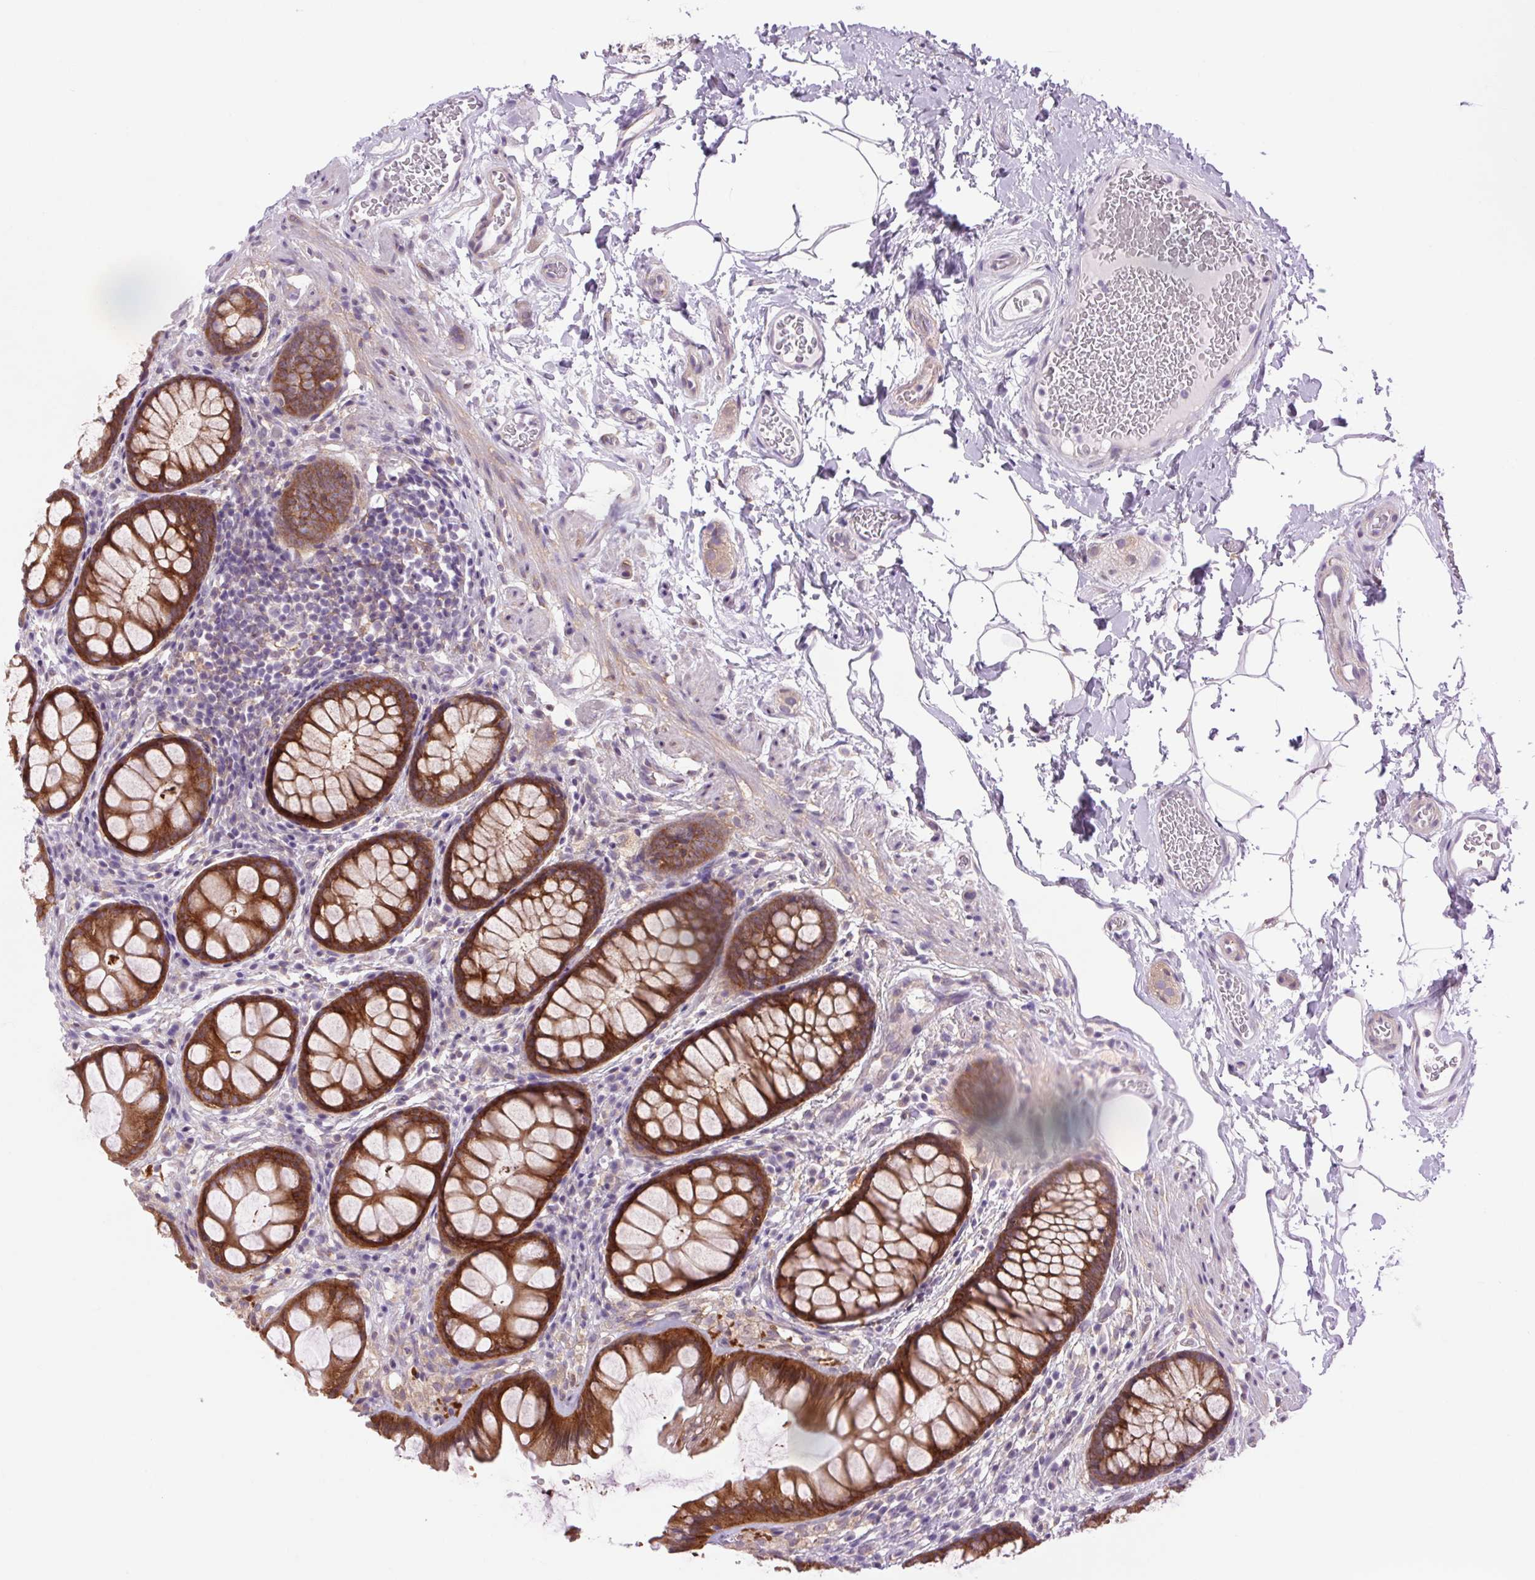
{"staining": {"intensity": "strong", "quantity": ">75%", "location": "cytoplasmic/membranous"}, "tissue": "rectum", "cell_type": "Glandular cells", "image_type": "normal", "snomed": [{"axis": "morphology", "description": "Normal tissue, NOS"}, {"axis": "topography", "description": "Rectum"}], "caption": "Immunohistochemistry staining of normal rectum, which shows high levels of strong cytoplasmic/membranous positivity in approximately >75% of glandular cells indicating strong cytoplasmic/membranous protein positivity. The staining was performed using DAB (brown) for protein detection and nuclei were counterstained in hematoxylin (blue).", "gene": "SOWAHC", "patient": {"sex": "female", "age": 62}}